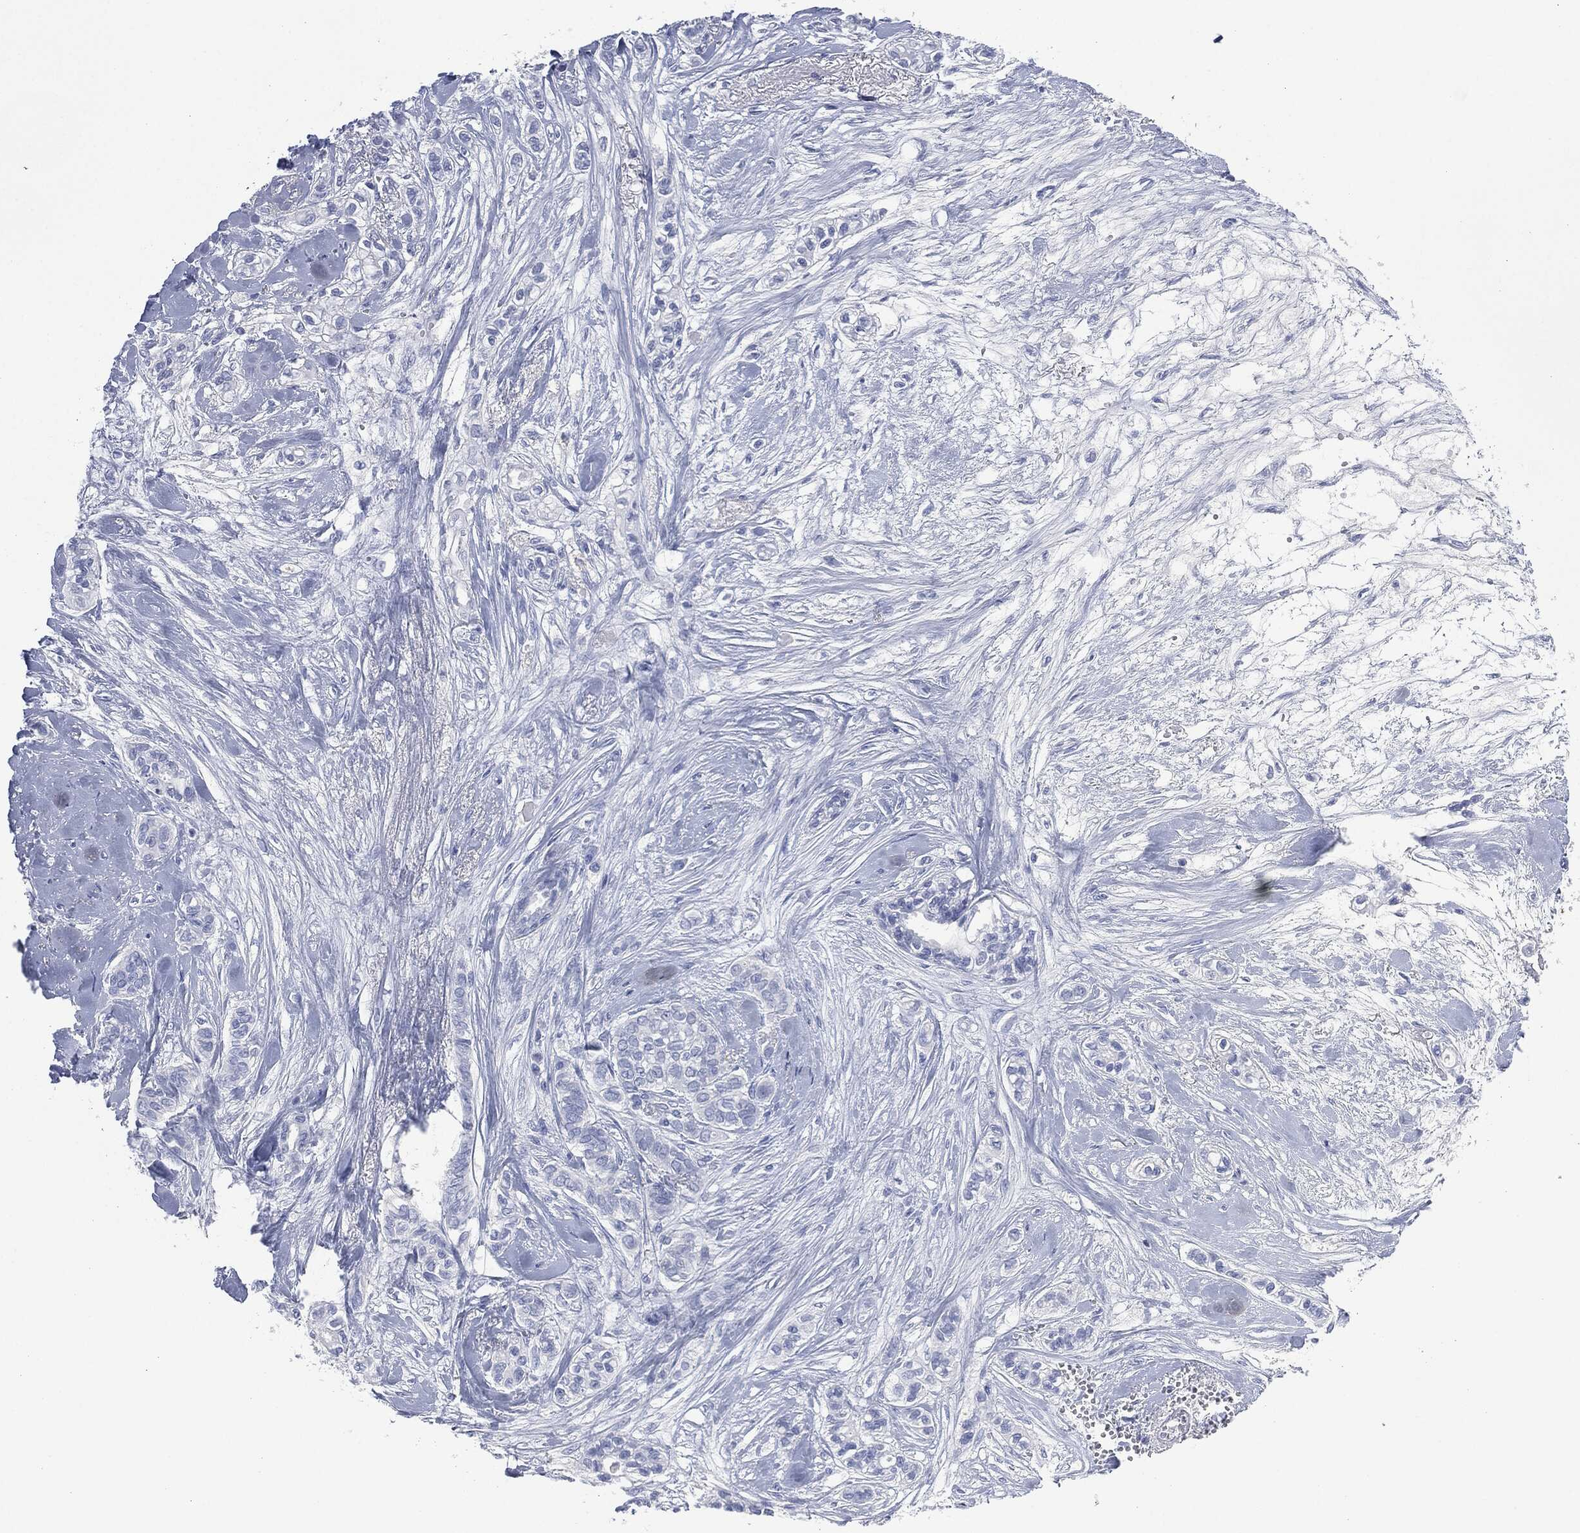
{"staining": {"intensity": "negative", "quantity": "none", "location": "none"}, "tissue": "breast cancer", "cell_type": "Tumor cells", "image_type": "cancer", "snomed": [{"axis": "morphology", "description": "Duct carcinoma"}, {"axis": "topography", "description": "Breast"}], "caption": "Tumor cells are negative for protein expression in human breast cancer.", "gene": "CEACAM8", "patient": {"sex": "female", "age": 71}}